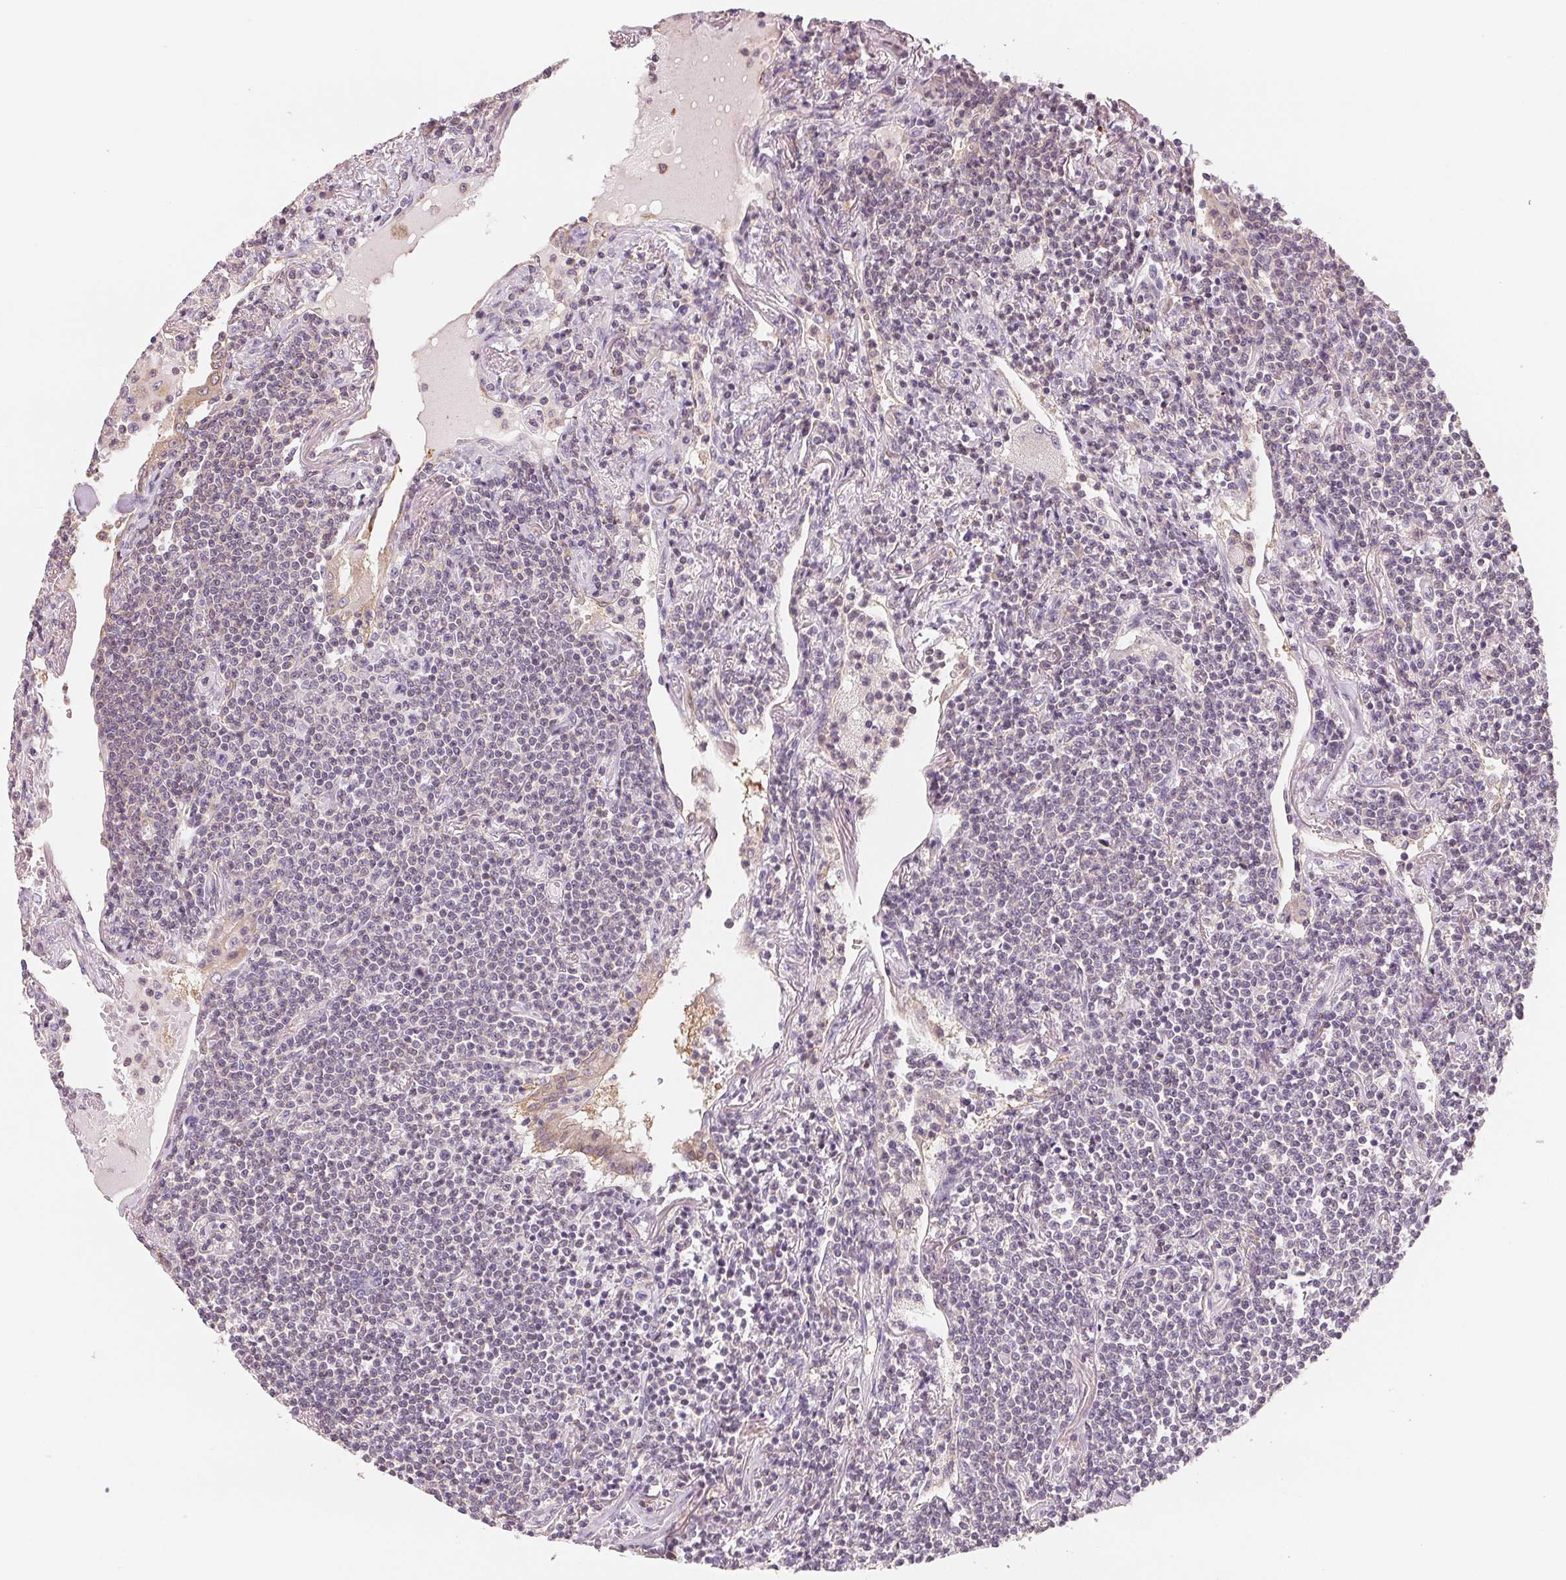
{"staining": {"intensity": "negative", "quantity": "none", "location": "none"}, "tissue": "lymphoma", "cell_type": "Tumor cells", "image_type": "cancer", "snomed": [{"axis": "morphology", "description": "Malignant lymphoma, non-Hodgkin's type, Low grade"}, {"axis": "topography", "description": "Lung"}], "caption": "IHC image of lymphoma stained for a protein (brown), which shows no positivity in tumor cells.", "gene": "VTCN1", "patient": {"sex": "female", "age": 71}}